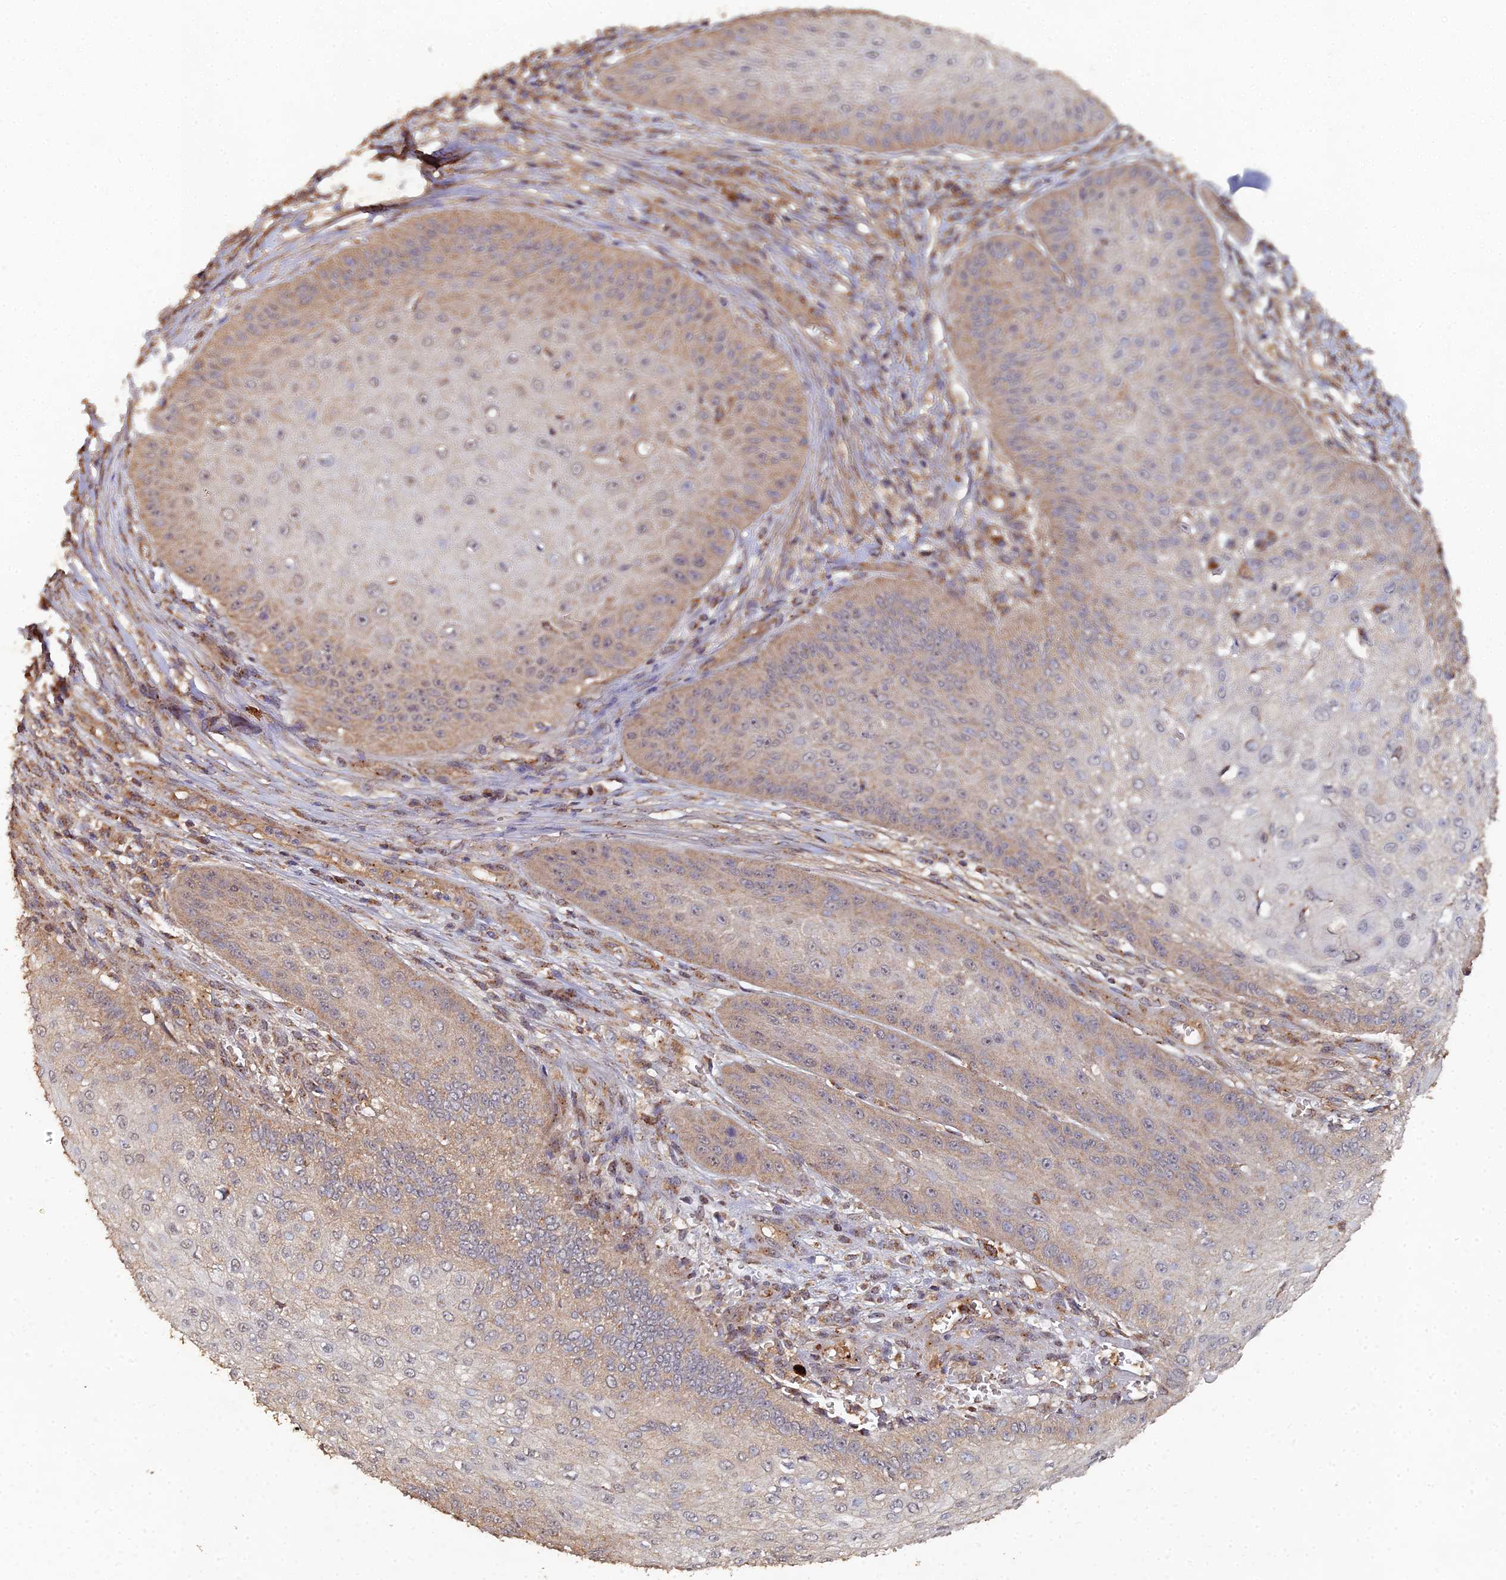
{"staining": {"intensity": "weak", "quantity": ">75%", "location": "cytoplasmic/membranous"}, "tissue": "skin cancer", "cell_type": "Tumor cells", "image_type": "cancer", "snomed": [{"axis": "morphology", "description": "Squamous cell carcinoma, NOS"}, {"axis": "topography", "description": "Skin"}], "caption": "This photomicrograph reveals immunohistochemistry staining of skin cancer, with low weak cytoplasmic/membranous staining in approximately >75% of tumor cells.", "gene": "SPANXN4", "patient": {"sex": "male", "age": 70}}